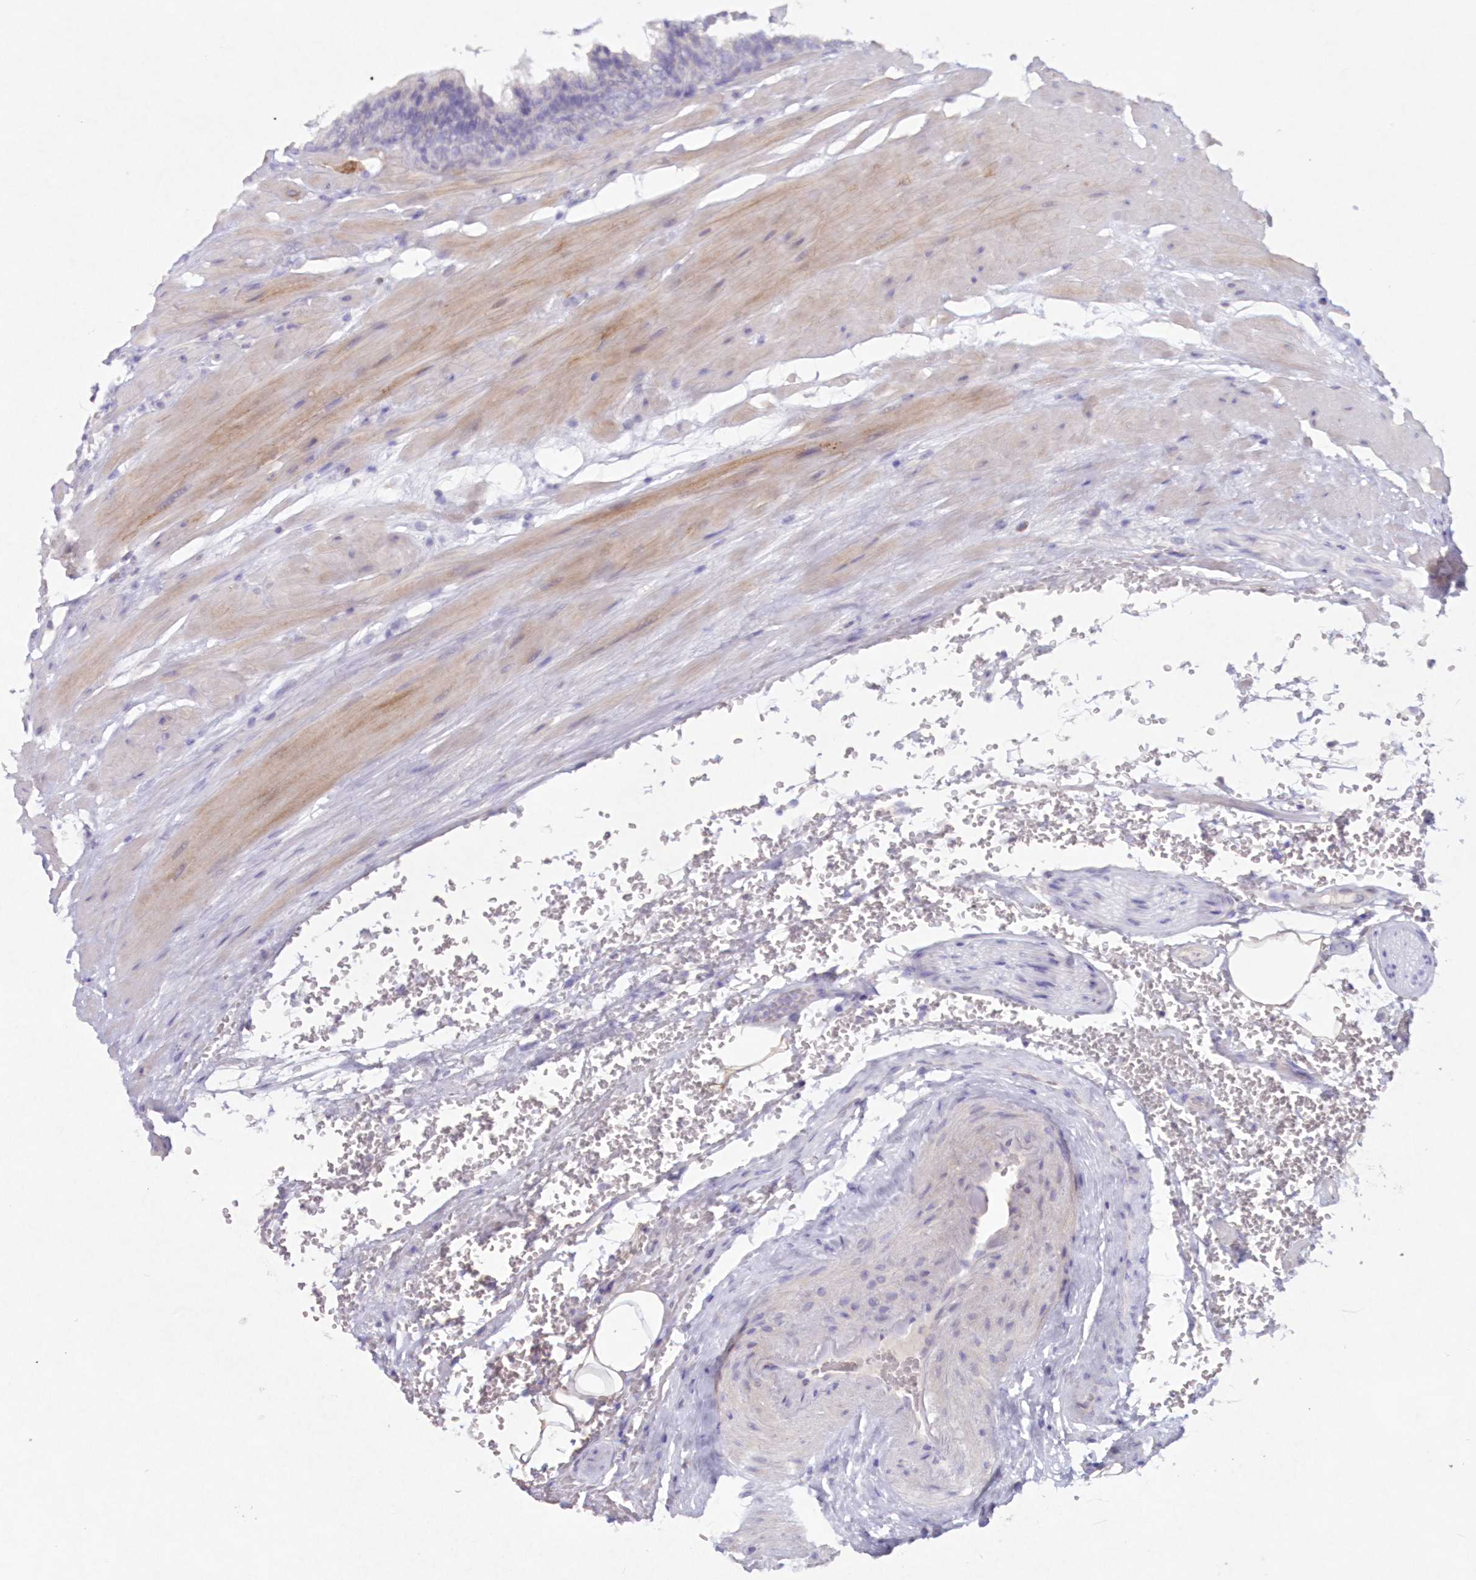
{"staining": {"intensity": "negative", "quantity": "none", "location": "none"}, "tissue": "prostate cancer", "cell_type": "Tumor cells", "image_type": "cancer", "snomed": [{"axis": "morphology", "description": "Adenocarcinoma, High grade"}, {"axis": "topography", "description": "Prostate"}], "caption": "DAB (3,3'-diaminobenzidine) immunohistochemical staining of human prostate cancer shows no significant positivity in tumor cells.", "gene": "GCKR", "patient": {"sex": "male", "age": 61}}